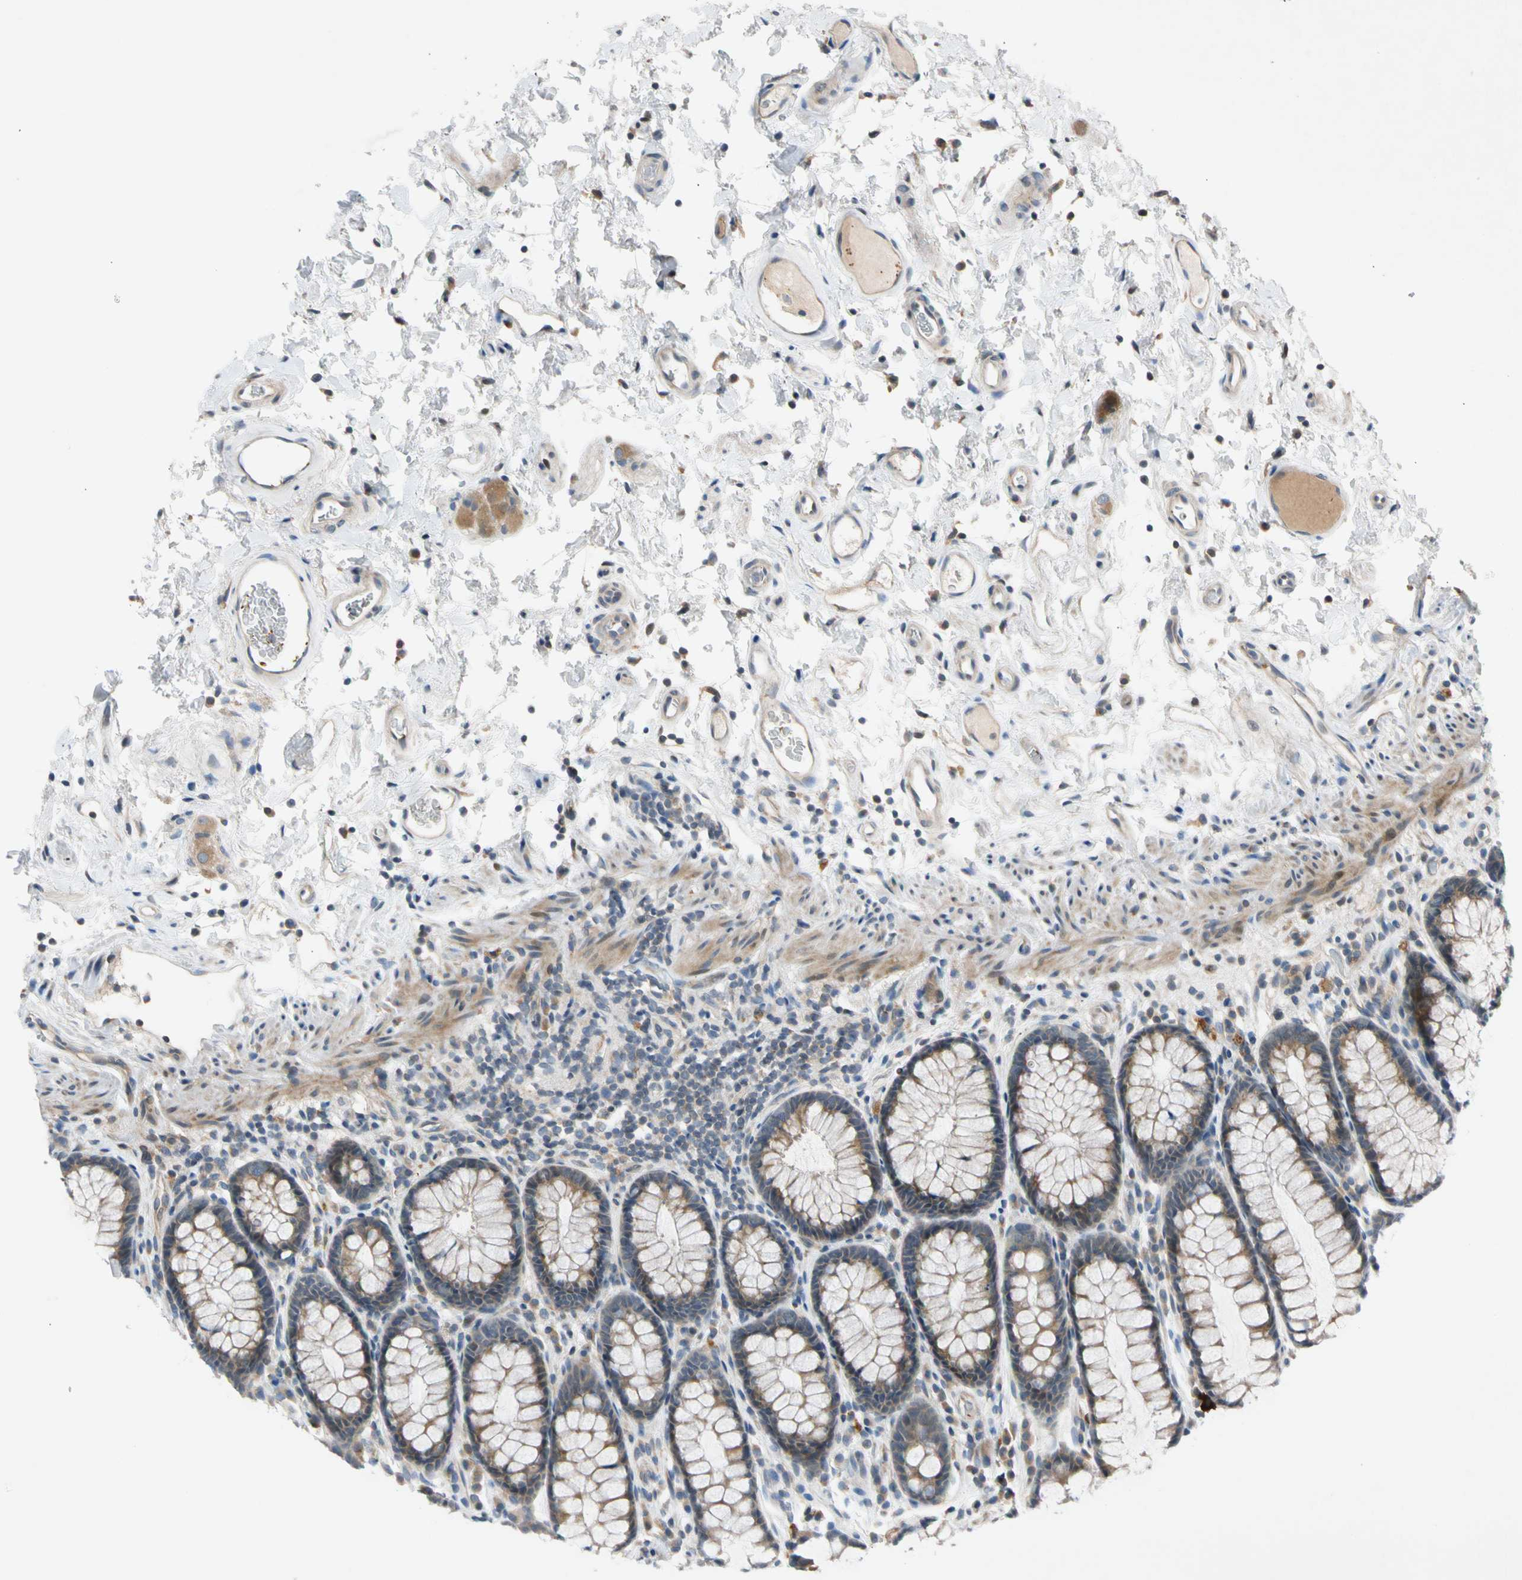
{"staining": {"intensity": "moderate", "quantity": ">75%", "location": "cytoplasmic/membranous"}, "tissue": "rectum", "cell_type": "Glandular cells", "image_type": "normal", "snomed": [{"axis": "morphology", "description": "Normal tissue, NOS"}, {"axis": "topography", "description": "Rectum"}], "caption": "Immunohistochemical staining of normal human rectum reveals medium levels of moderate cytoplasmic/membranous staining in approximately >75% of glandular cells. (IHC, brightfield microscopy, high magnification).", "gene": "CNST", "patient": {"sex": "male", "age": 92}}